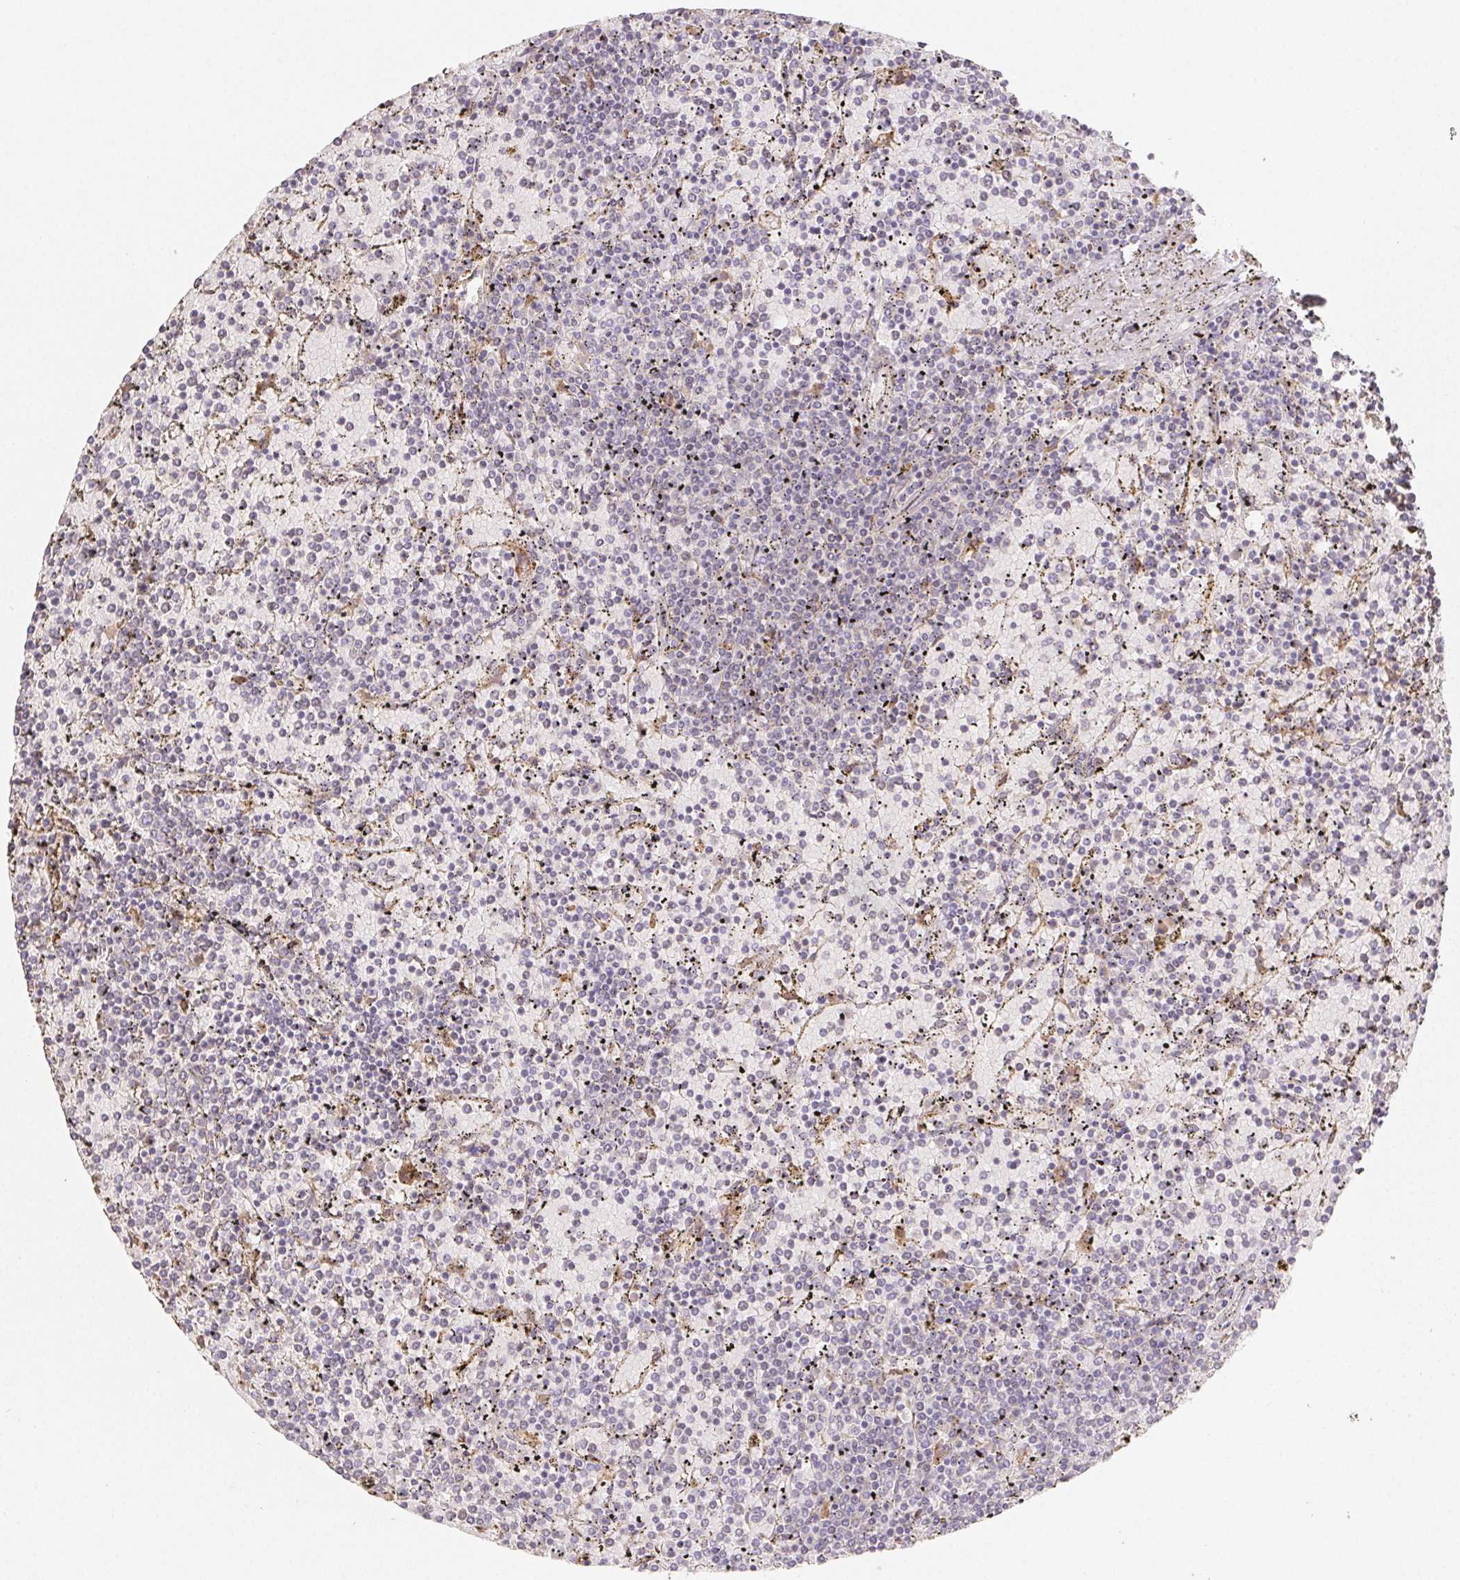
{"staining": {"intensity": "negative", "quantity": "none", "location": "none"}, "tissue": "lymphoma", "cell_type": "Tumor cells", "image_type": "cancer", "snomed": [{"axis": "morphology", "description": "Malignant lymphoma, non-Hodgkin's type, Low grade"}, {"axis": "topography", "description": "Spleen"}], "caption": "This is an immunohistochemistry (IHC) photomicrograph of lymphoma. There is no staining in tumor cells.", "gene": "ACVR1B", "patient": {"sex": "female", "age": 77}}